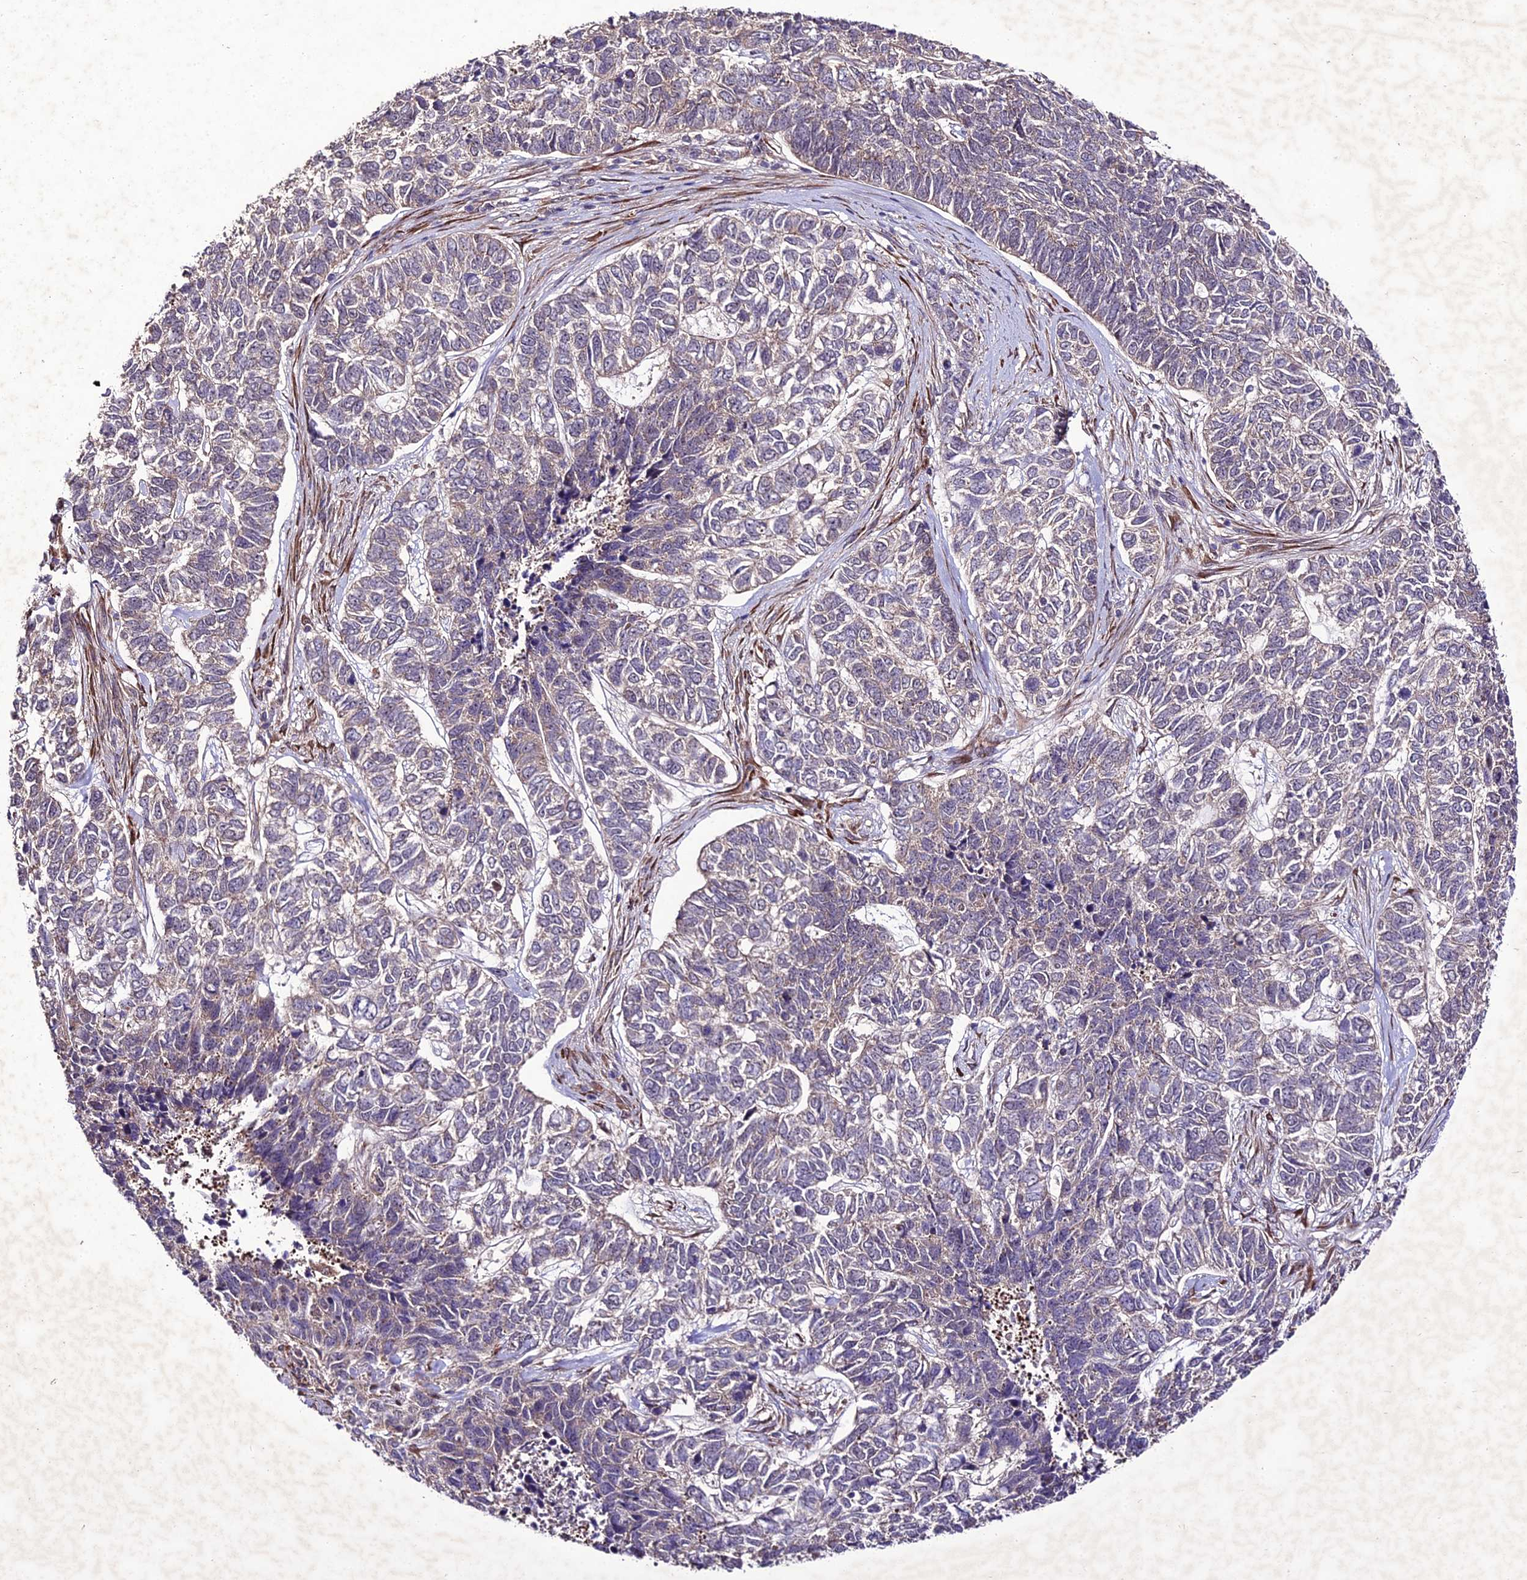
{"staining": {"intensity": "negative", "quantity": "none", "location": "none"}, "tissue": "skin cancer", "cell_type": "Tumor cells", "image_type": "cancer", "snomed": [{"axis": "morphology", "description": "Basal cell carcinoma"}, {"axis": "topography", "description": "Skin"}], "caption": "A histopathology image of skin cancer (basal cell carcinoma) stained for a protein shows no brown staining in tumor cells.", "gene": "ZNF766", "patient": {"sex": "female", "age": 65}}